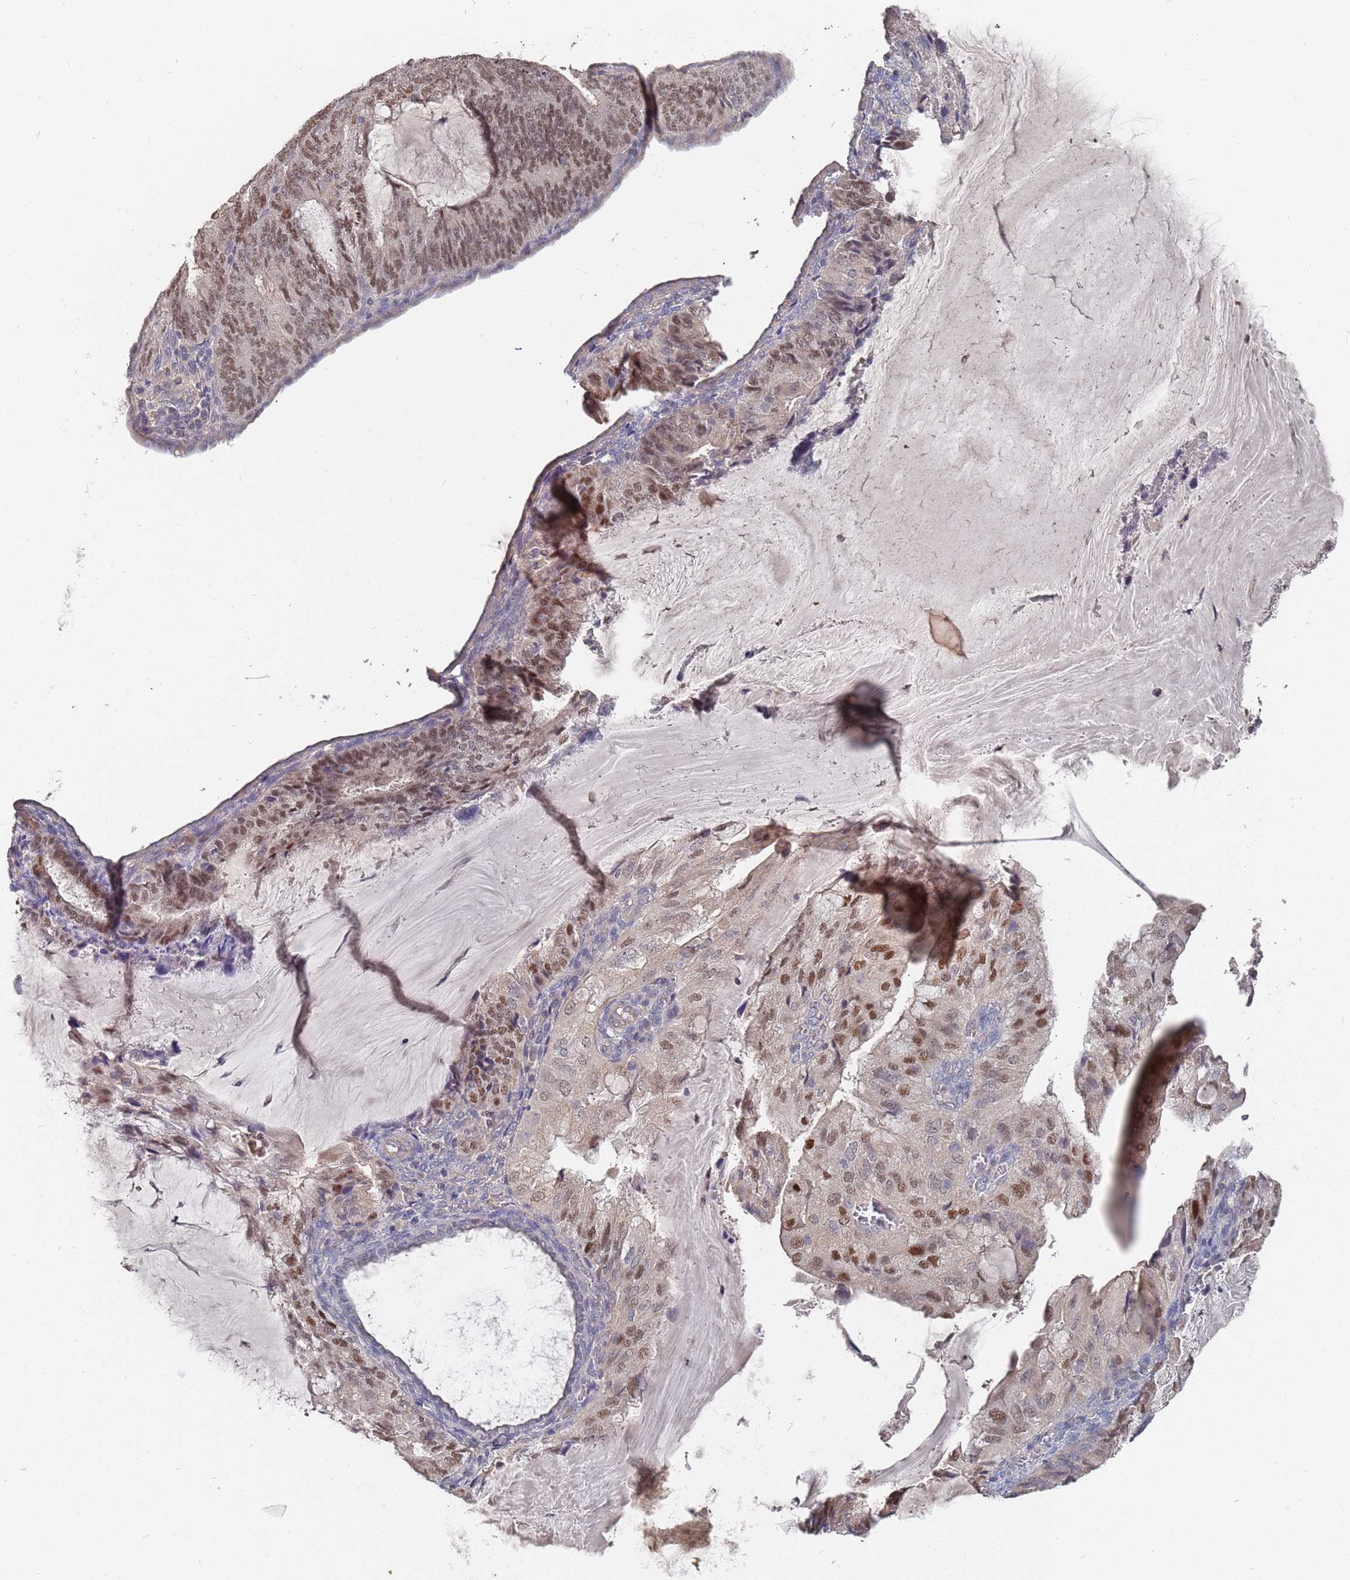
{"staining": {"intensity": "moderate", "quantity": "25%-75%", "location": "nuclear"}, "tissue": "endometrial cancer", "cell_type": "Tumor cells", "image_type": "cancer", "snomed": [{"axis": "morphology", "description": "Adenocarcinoma, NOS"}, {"axis": "topography", "description": "Endometrium"}], "caption": "An image of endometrial cancer stained for a protein displays moderate nuclear brown staining in tumor cells. (DAB IHC, brown staining for protein, blue staining for nuclei).", "gene": "TCEANC2", "patient": {"sex": "female", "age": 81}}